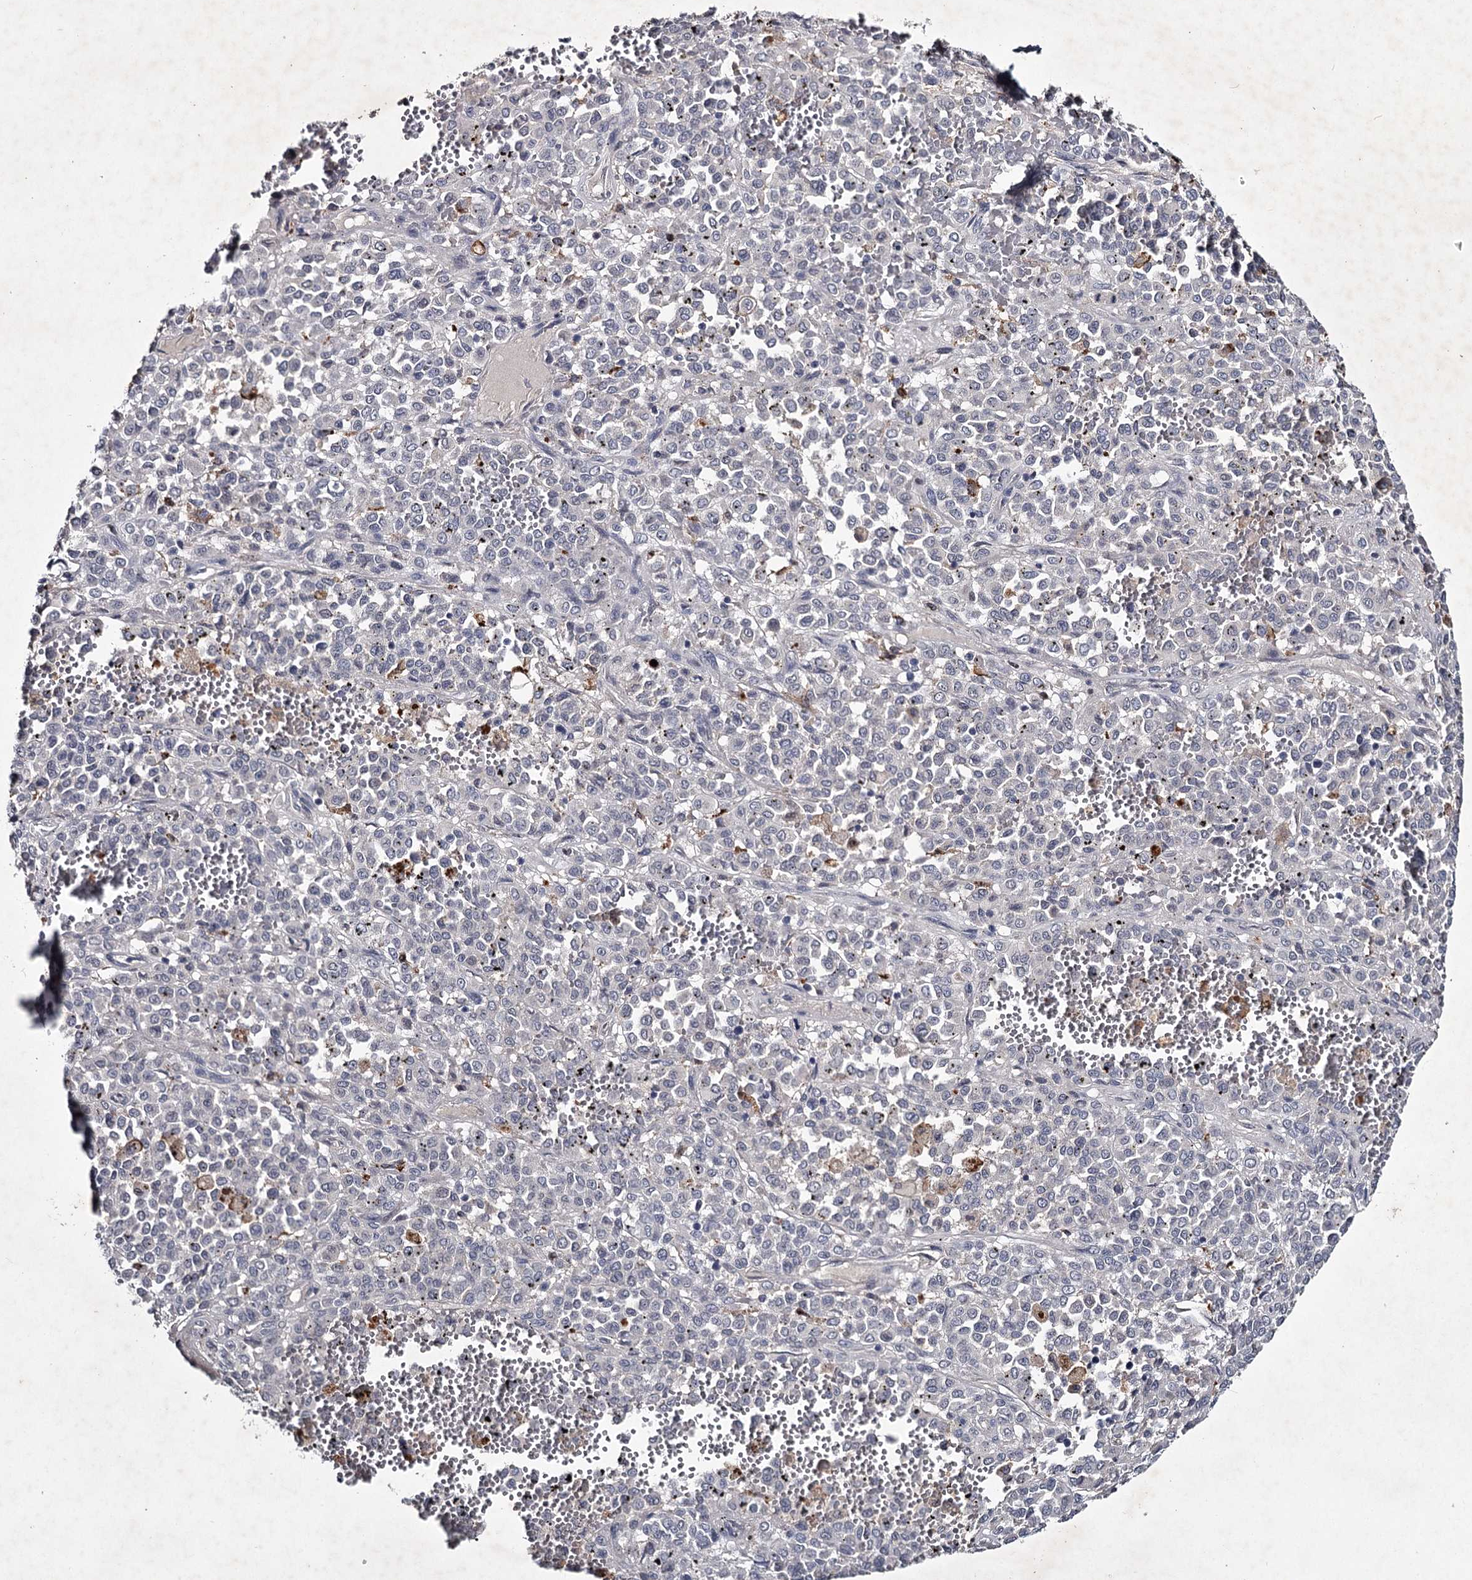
{"staining": {"intensity": "negative", "quantity": "none", "location": "none"}, "tissue": "melanoma", "cell_type": "Tumor cells", "image_type": "cancer", "snomed": [{"axis": "morphology", "description": "Malignant melanoma, Metastatic site"}, {"axis": "topography", "description": "Pancreas"}], "caption": "Immunohistochemistry photomicrograph of human melanoma stained for a protein (brown), which reveals no staining in tumor cells. The staining was performed using DAB (3,3'-diaminobenzidine) to visualize the protein expression in brown, while the nuclei were stained in blue with hematoxylin (Magnification: 20x).", "gene": "FDXACB1", "patient": {"sex": "female", "age": 30}}